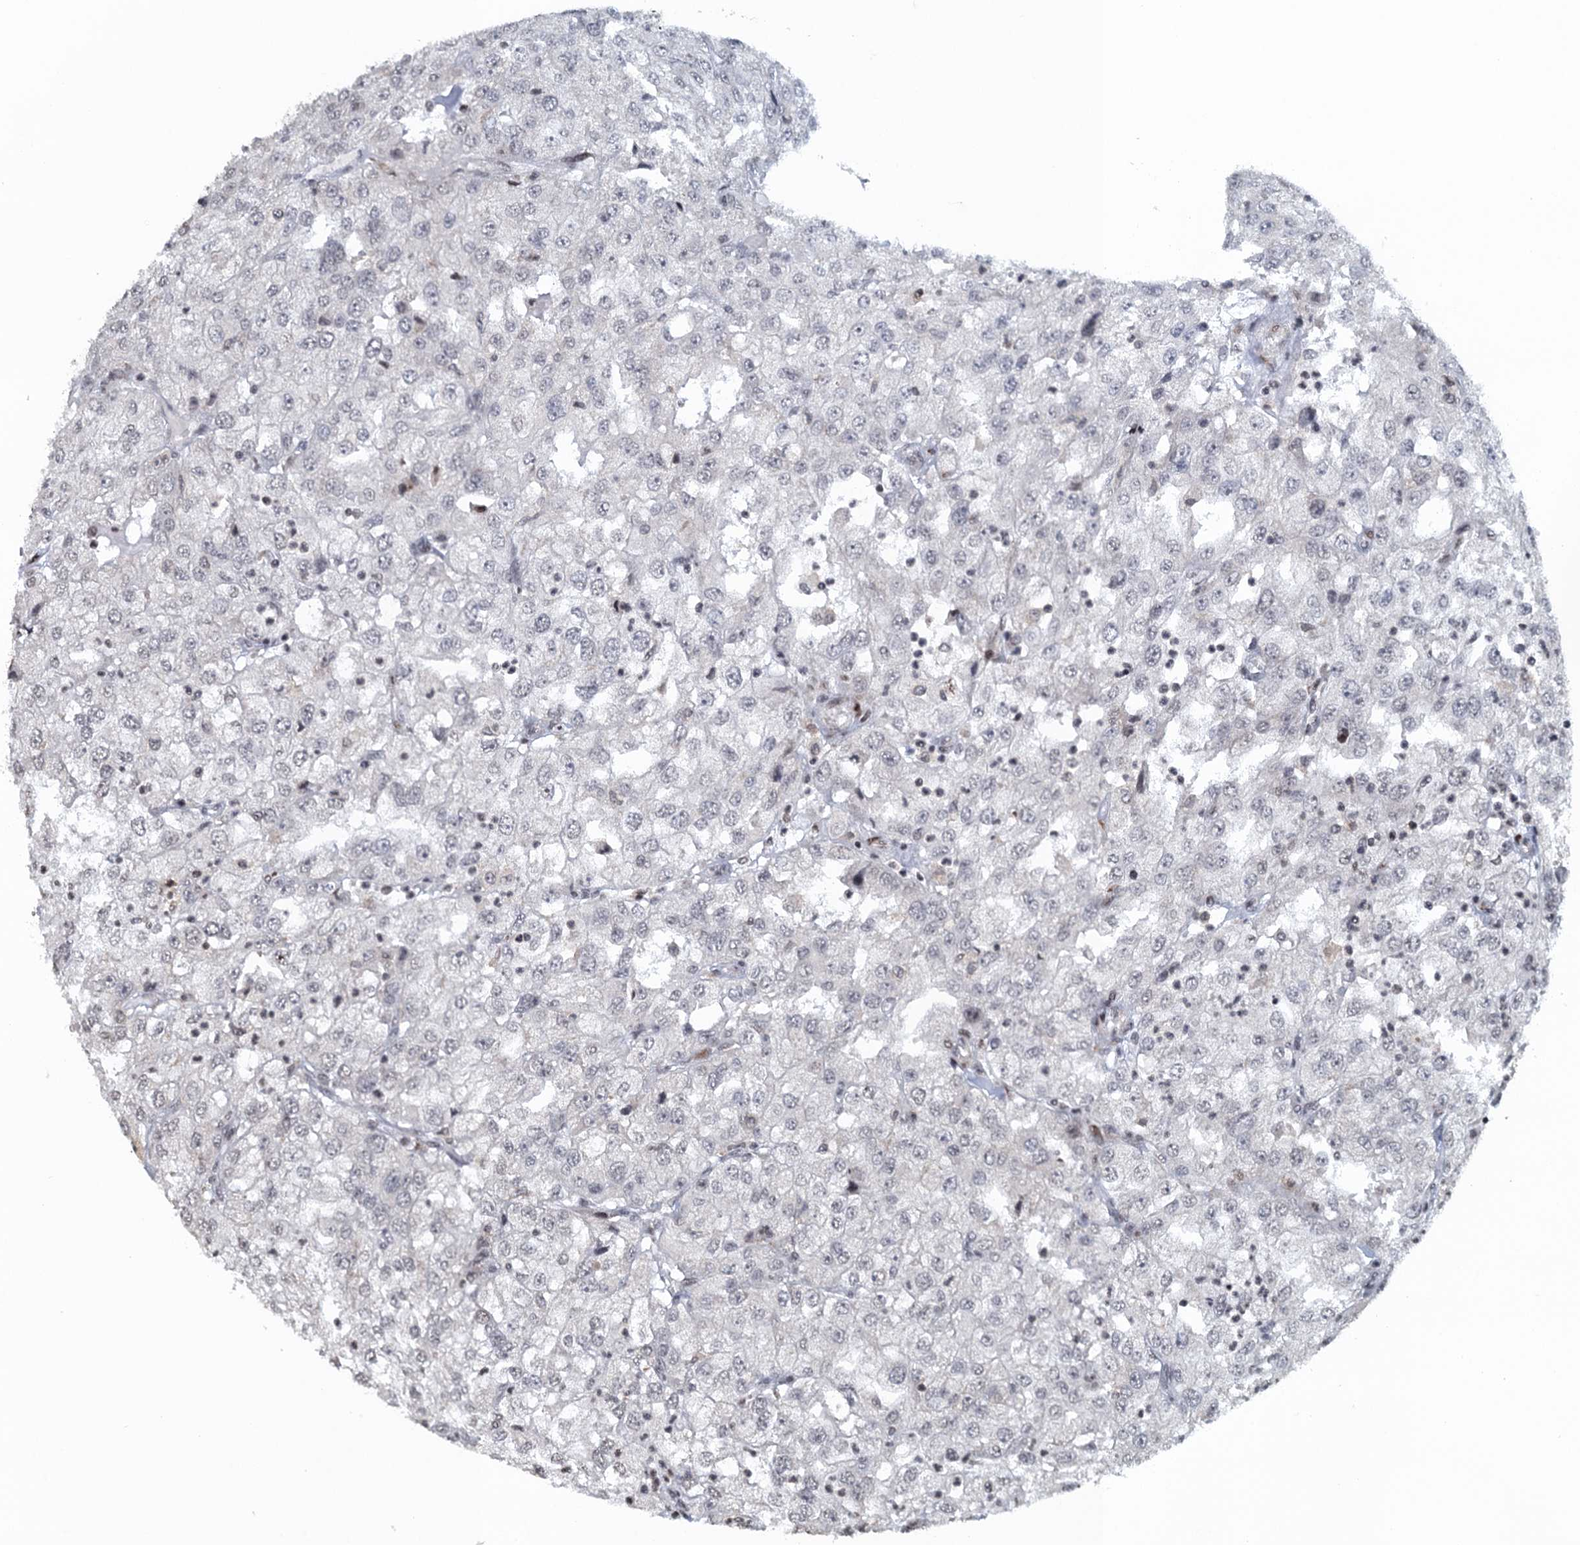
{"staining": {"intensity": "negative", "quantity": "none", "location": "none"}, "tissue": "renal cancer", "cell_type": "Tumor cells", "image_type": "cancer", "snomed": [{"axis": "morphology", "description": "Adenocarcinoma, NOS"}, {"axis": "topography", "description": "Kidney"}], "caption": "The micrograph shows no staining of tumor cells in renal cancer. Brightfield microscopy of IHC stained with DAB (3,3'-diaminobenzidine) (brown) and hematoxylin (blue), captured at high magnification.", "gene": "FYB1", "patient": {"sex": "female", "age": 54}}